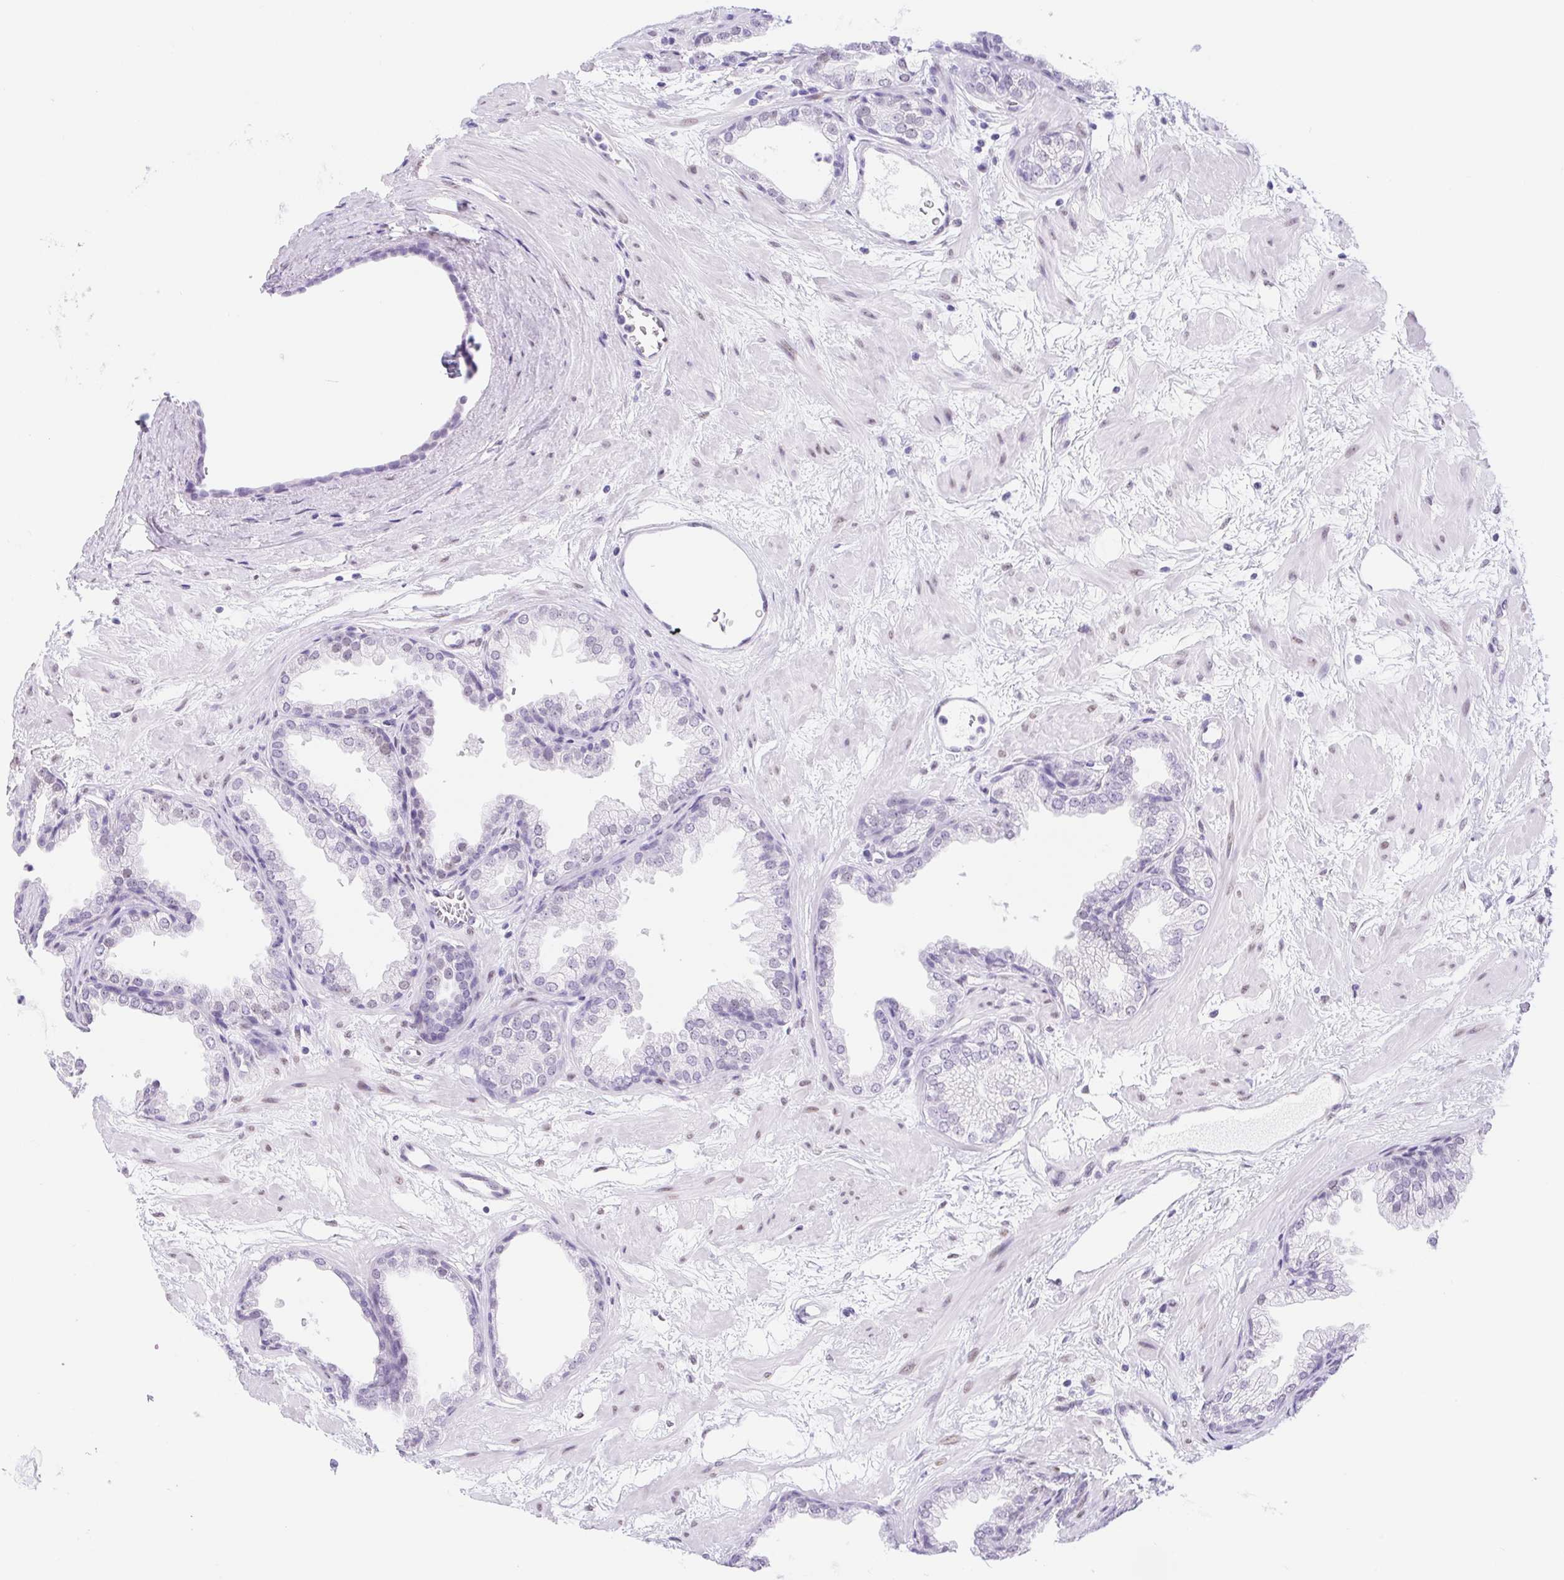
{"staining": {"intensity": "negative", "quantity": "none", "location": "none"}, "tissue": "prostate", "cell_type": "Glandular cells", "image_type": "normal", "snomed": [{"axis": "morphology", "description": "Normal tissue, NOS"}, {"axis": "topography", "description": "Prostate"}], "caption": "Protein analysis of normal prostate shows no significant expression in glandular cells. (DAB (3,3'-diaminobenzidine) immunohistochemistry, high magnification).", "gene": "CAND1", "patient": {"sex": "male", "age": 37}}